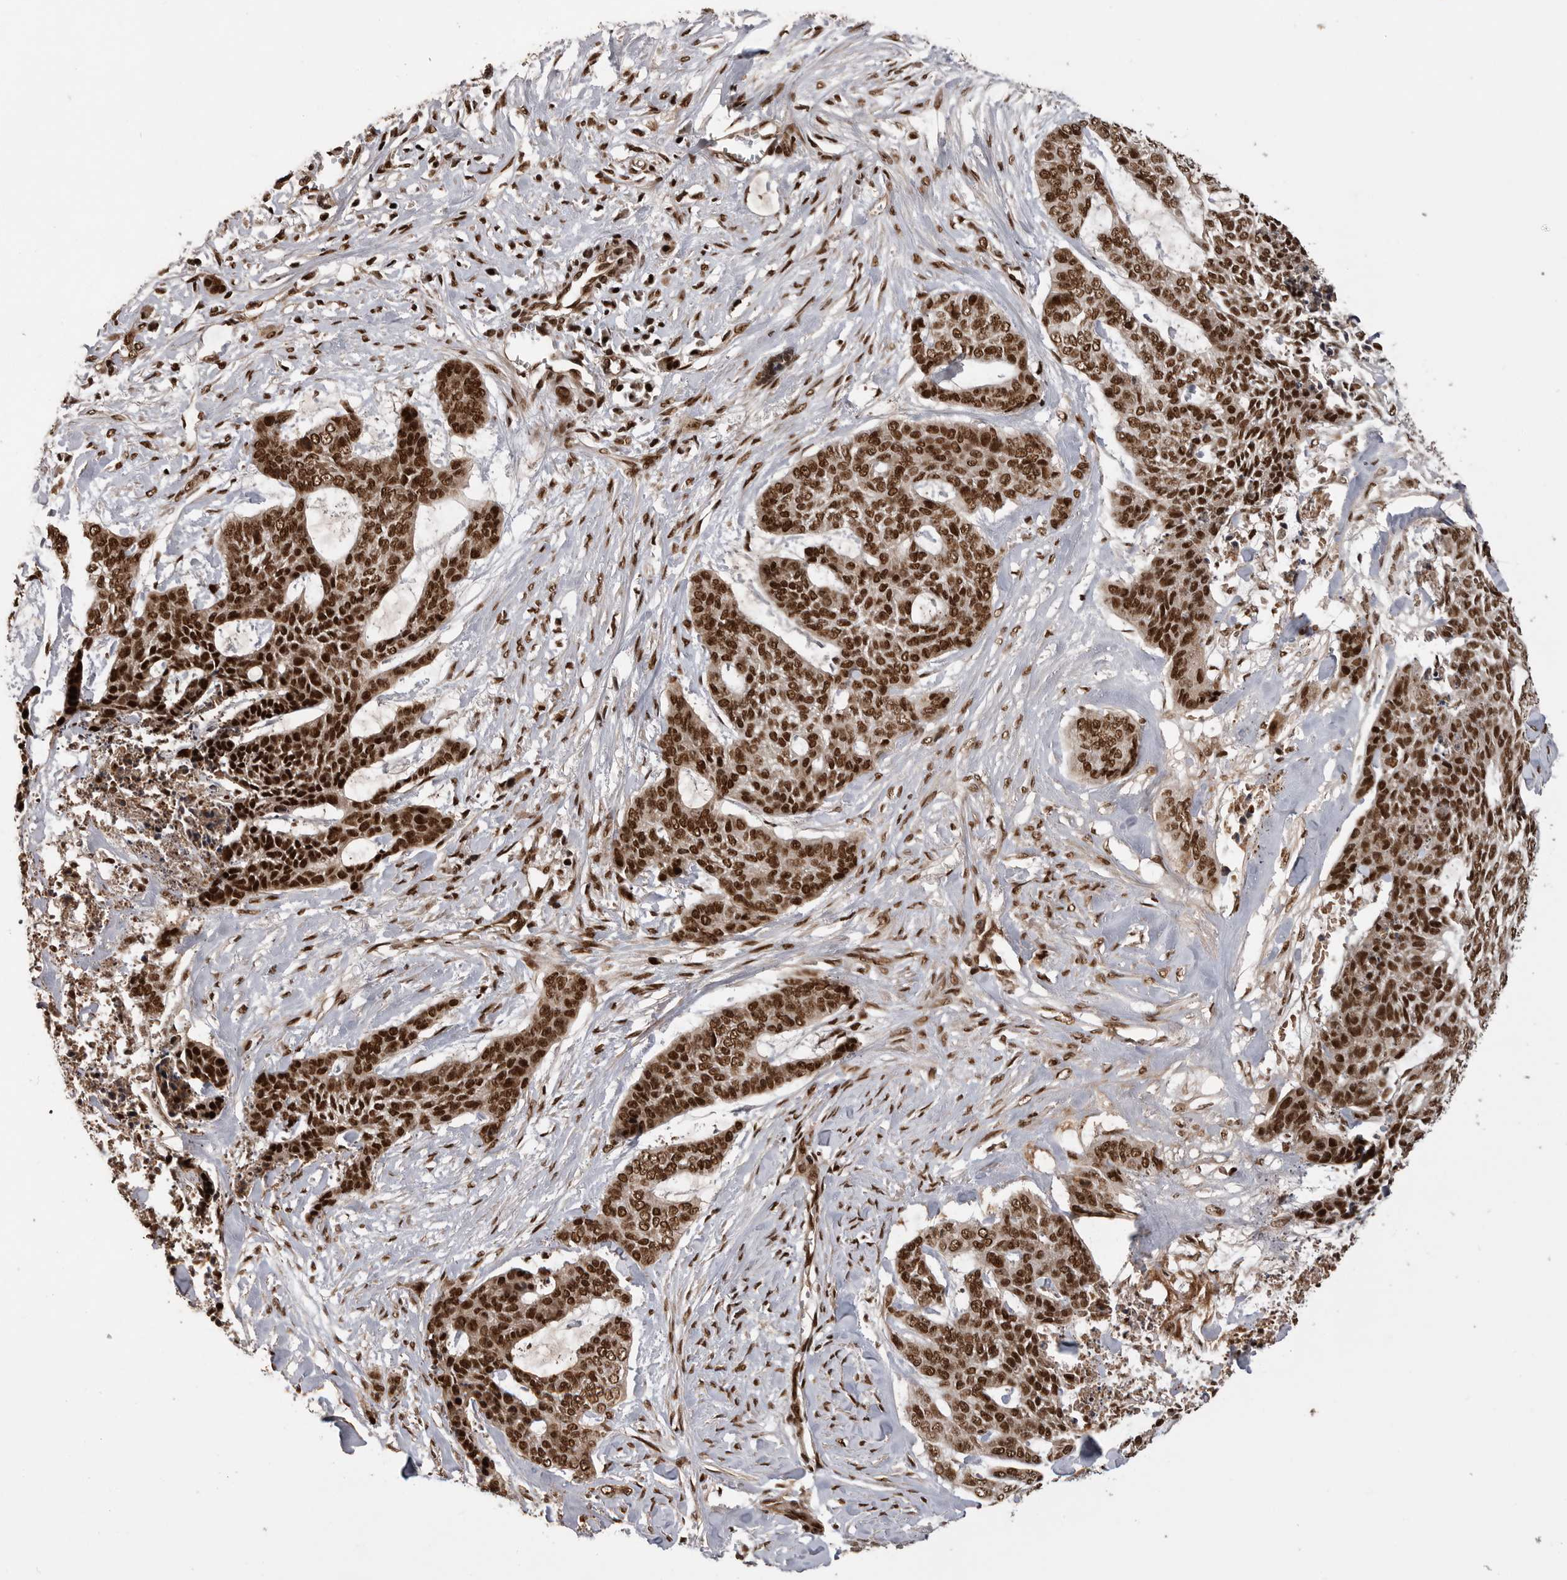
{"staining": {"intensity": "strong", "quantity": ">75%", "location": "nuclear"}, "tissue": "skin cancer", "cell_type": "Tumor cells", "image_type": "cancer", "snomed": [{"axis": "morphology", "description": "Basal cell carcinoma"}, {"axis": "topography", "description": "Skin"}], "caption": "Approximately >75% of tumor cells in human skin basal cell carcinoma reveal strong nuclear protein staining as visualized by brown immunohistochemical staining.", "gene": "PPP1R8", "patient": {"sex": "female", "age": 64}}